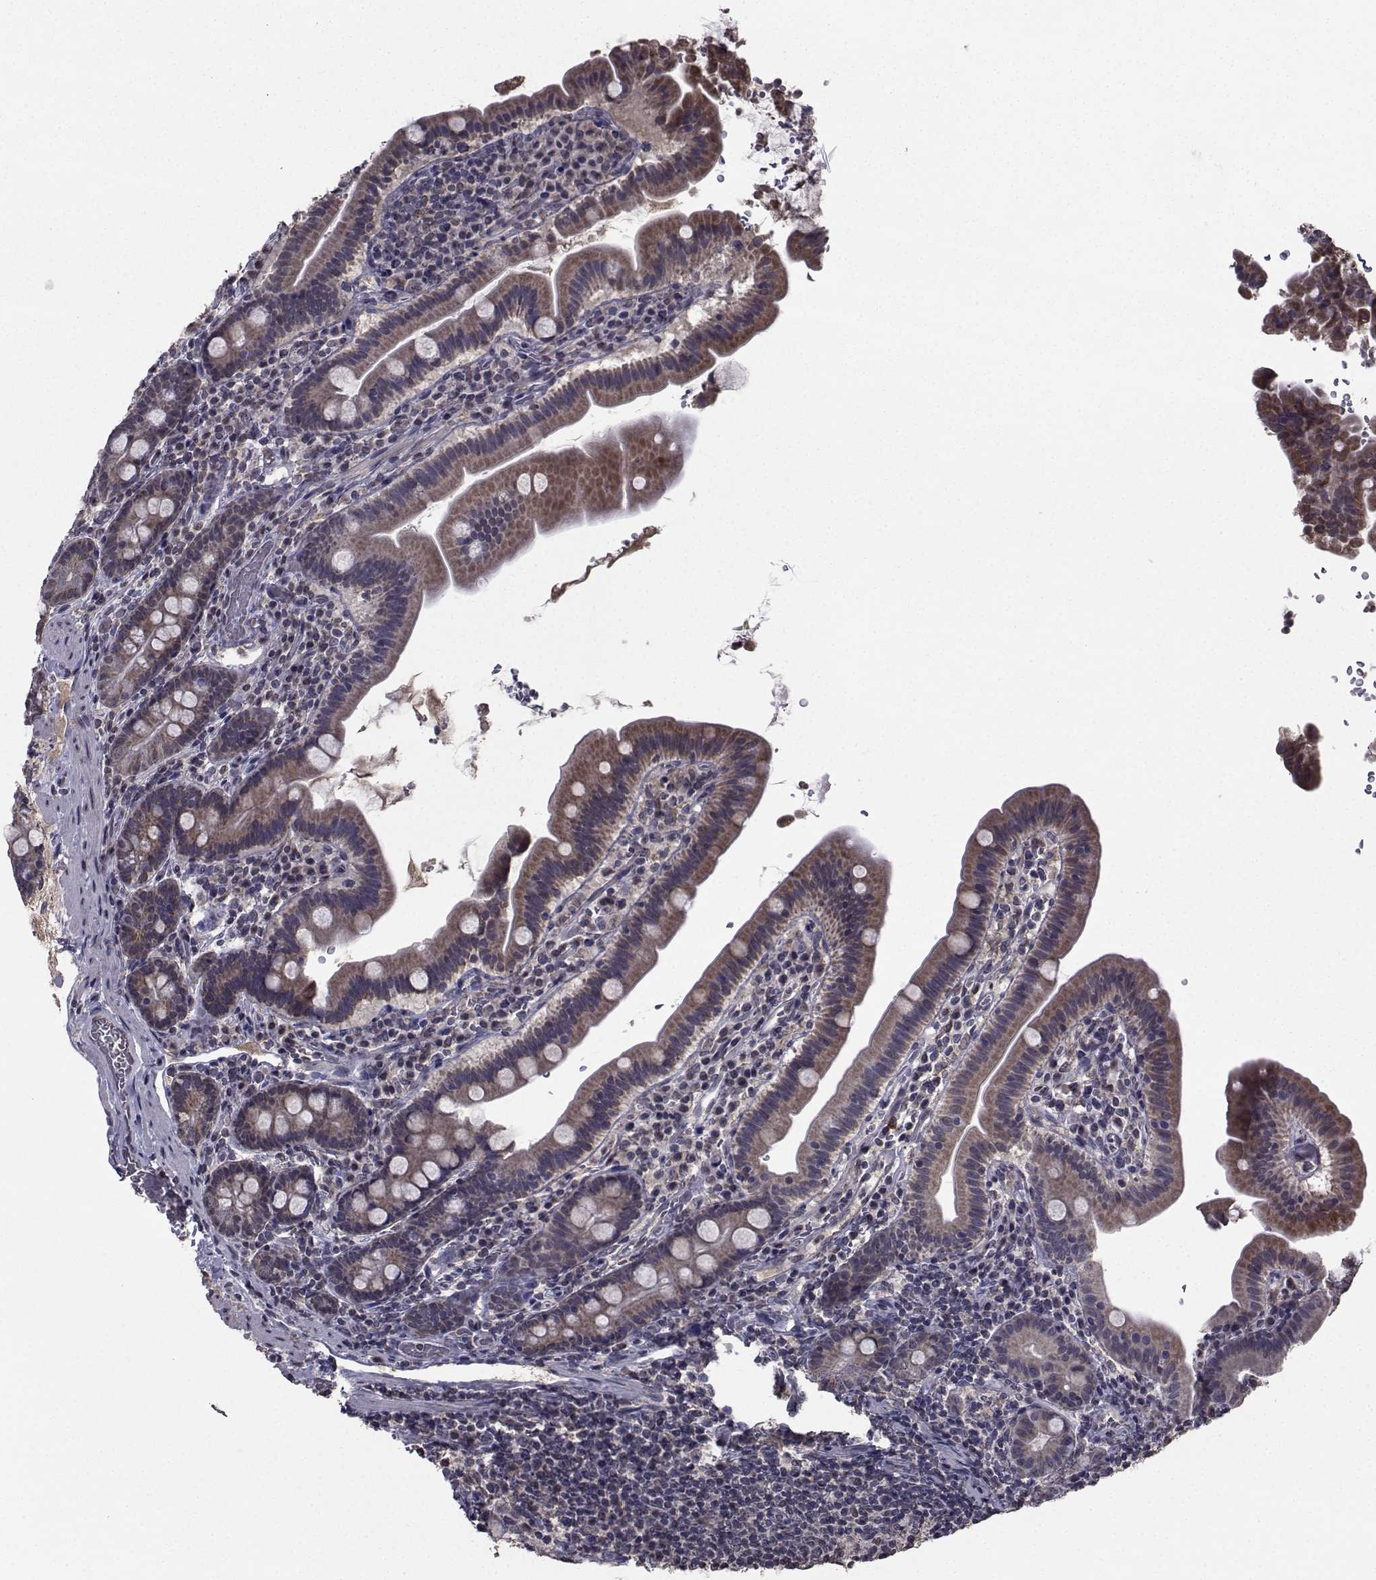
{"staining": {"intensity": "strong", "quantity": "25%-75%", "location": "cytoplasmic/membranous"}, "tissue": "small intestine", "cell_type": "Glandular cells", "image_type": "normal", "snomed": [{"axis": "morphology", "description": "Normal tissue, NOS"}, {"axis": "topography", "description": "Small intestine"}], "caption": "The photomicrograph shows immunohistochemical staining of benign small intestine. There is strong cytoplasmic/membranous positivity is present in about 25%-75% of glandular cells.", "gene": "CYP2S1", "patient": {"sex": "male", "age": 26}}